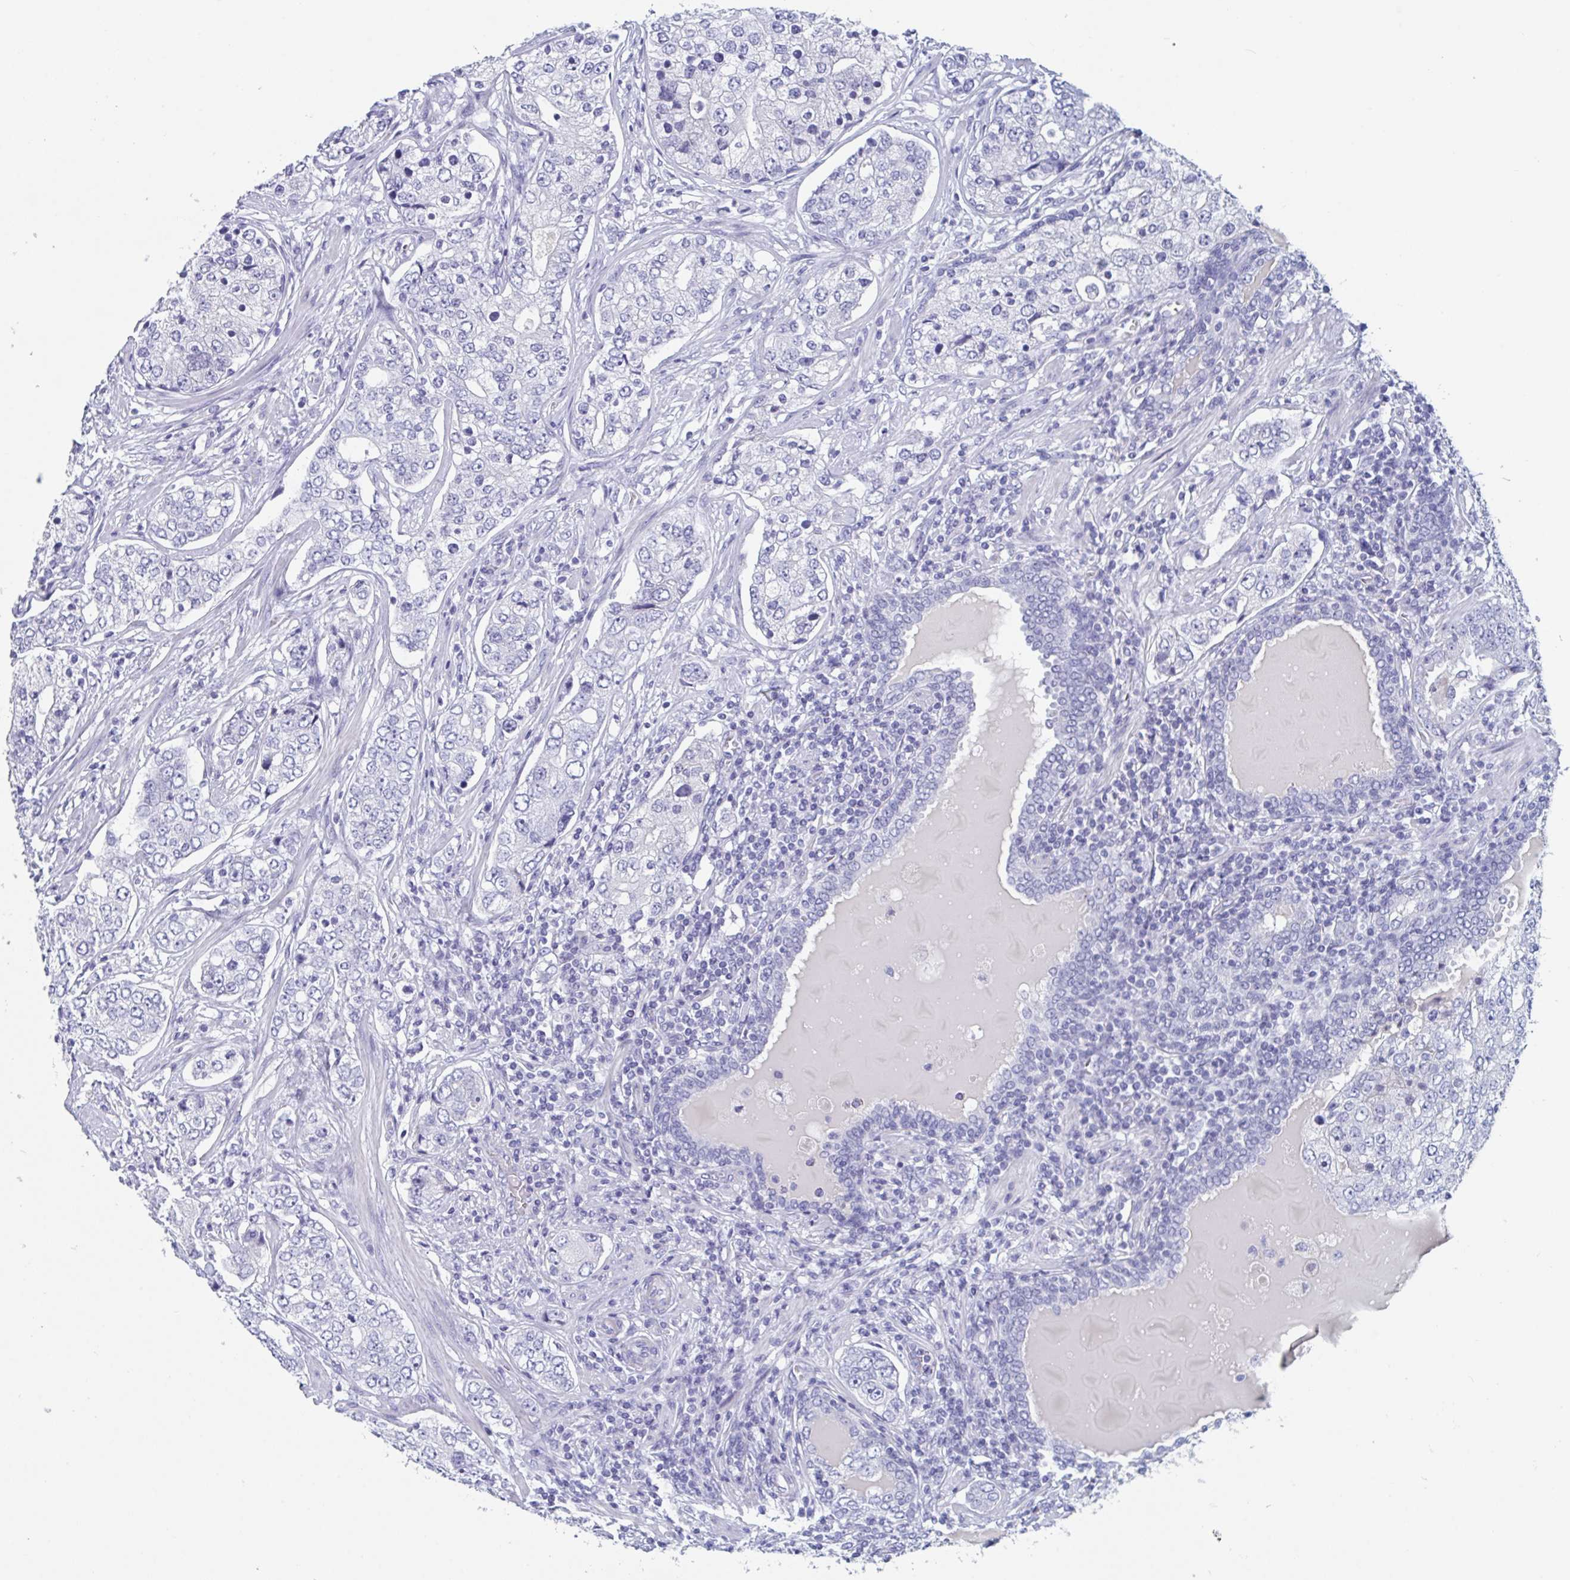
{"staining": {"intensity": "negative", "quantity": "none", "location": "none"}, "tissue": "prostate cancer", "cell_type": "Tumor cells", "image_type": "cancer", "snomed": [{"axis": "morphology", "description": "Adenocarcinoma, High grade"}, {"axis": "topography", "description": "Prostate"}], "caption": "Immunohistochemical staining of high-grade adenocarcinoma (prostate) shows no significant positivity in tumor cells.", "gene": "DPEP3", "patient": {"sex": "male", "age": 60}}